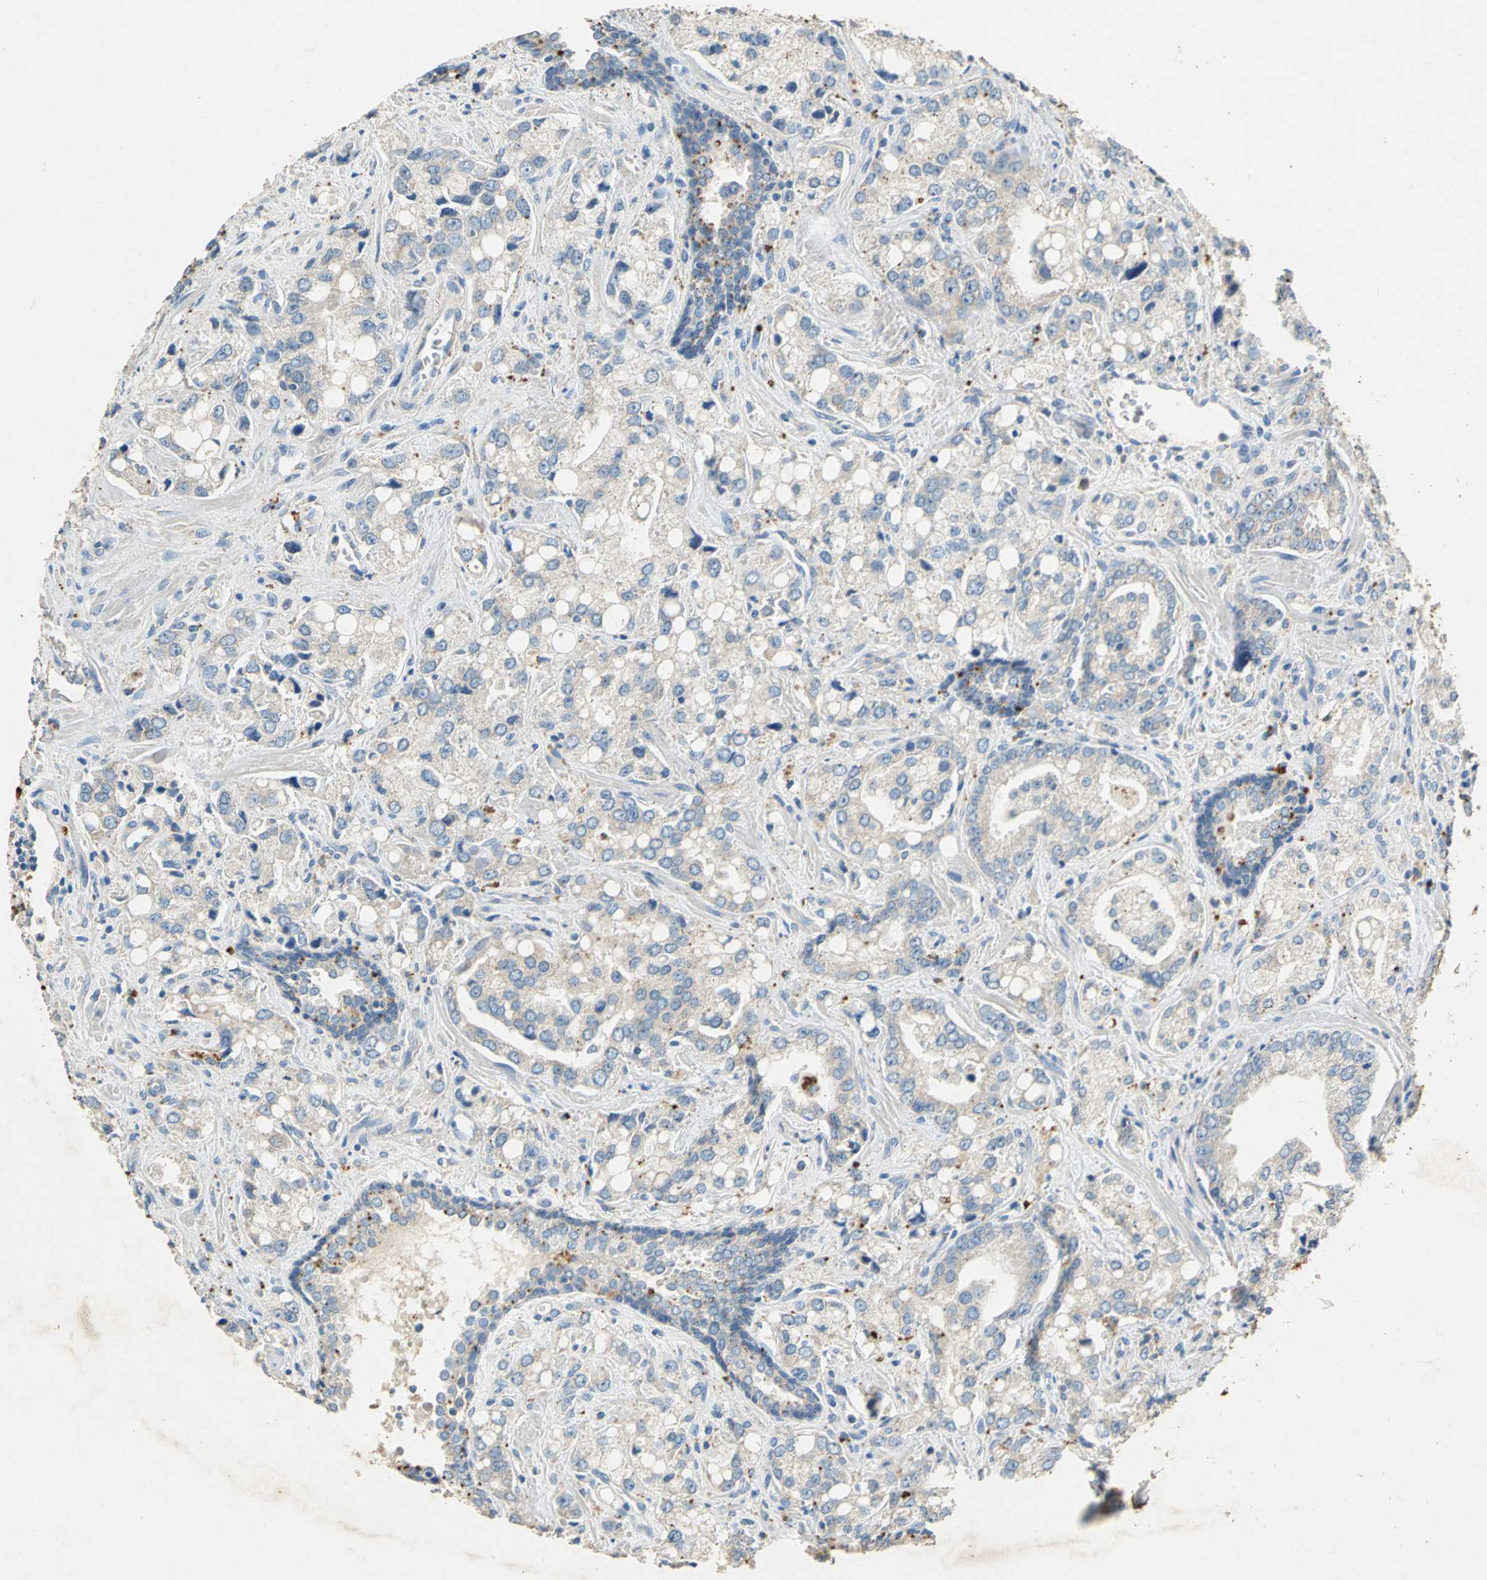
{"staining": {"intensity": "weak", "quantity": ">75%", "location": "cytoplasmic/membranous"}, "tissue": "prostate cancer", "cell_type": "Tumor cells", "image_type": "cancer", "snomed": [{"axis": "morphology", "description": "Adenocarcinoma, High grade"}, {"axis": "topography", "description": "Prostate"}], "caption": "A low amount of weak cytoplasmic/membranous positivity is seen in approximately >75% of tumor cells in prostate adenocarcinoma (high-grade) tissue.", "gene": "ADAMTS5", "patient": {"sex": "male", "age": 67}}